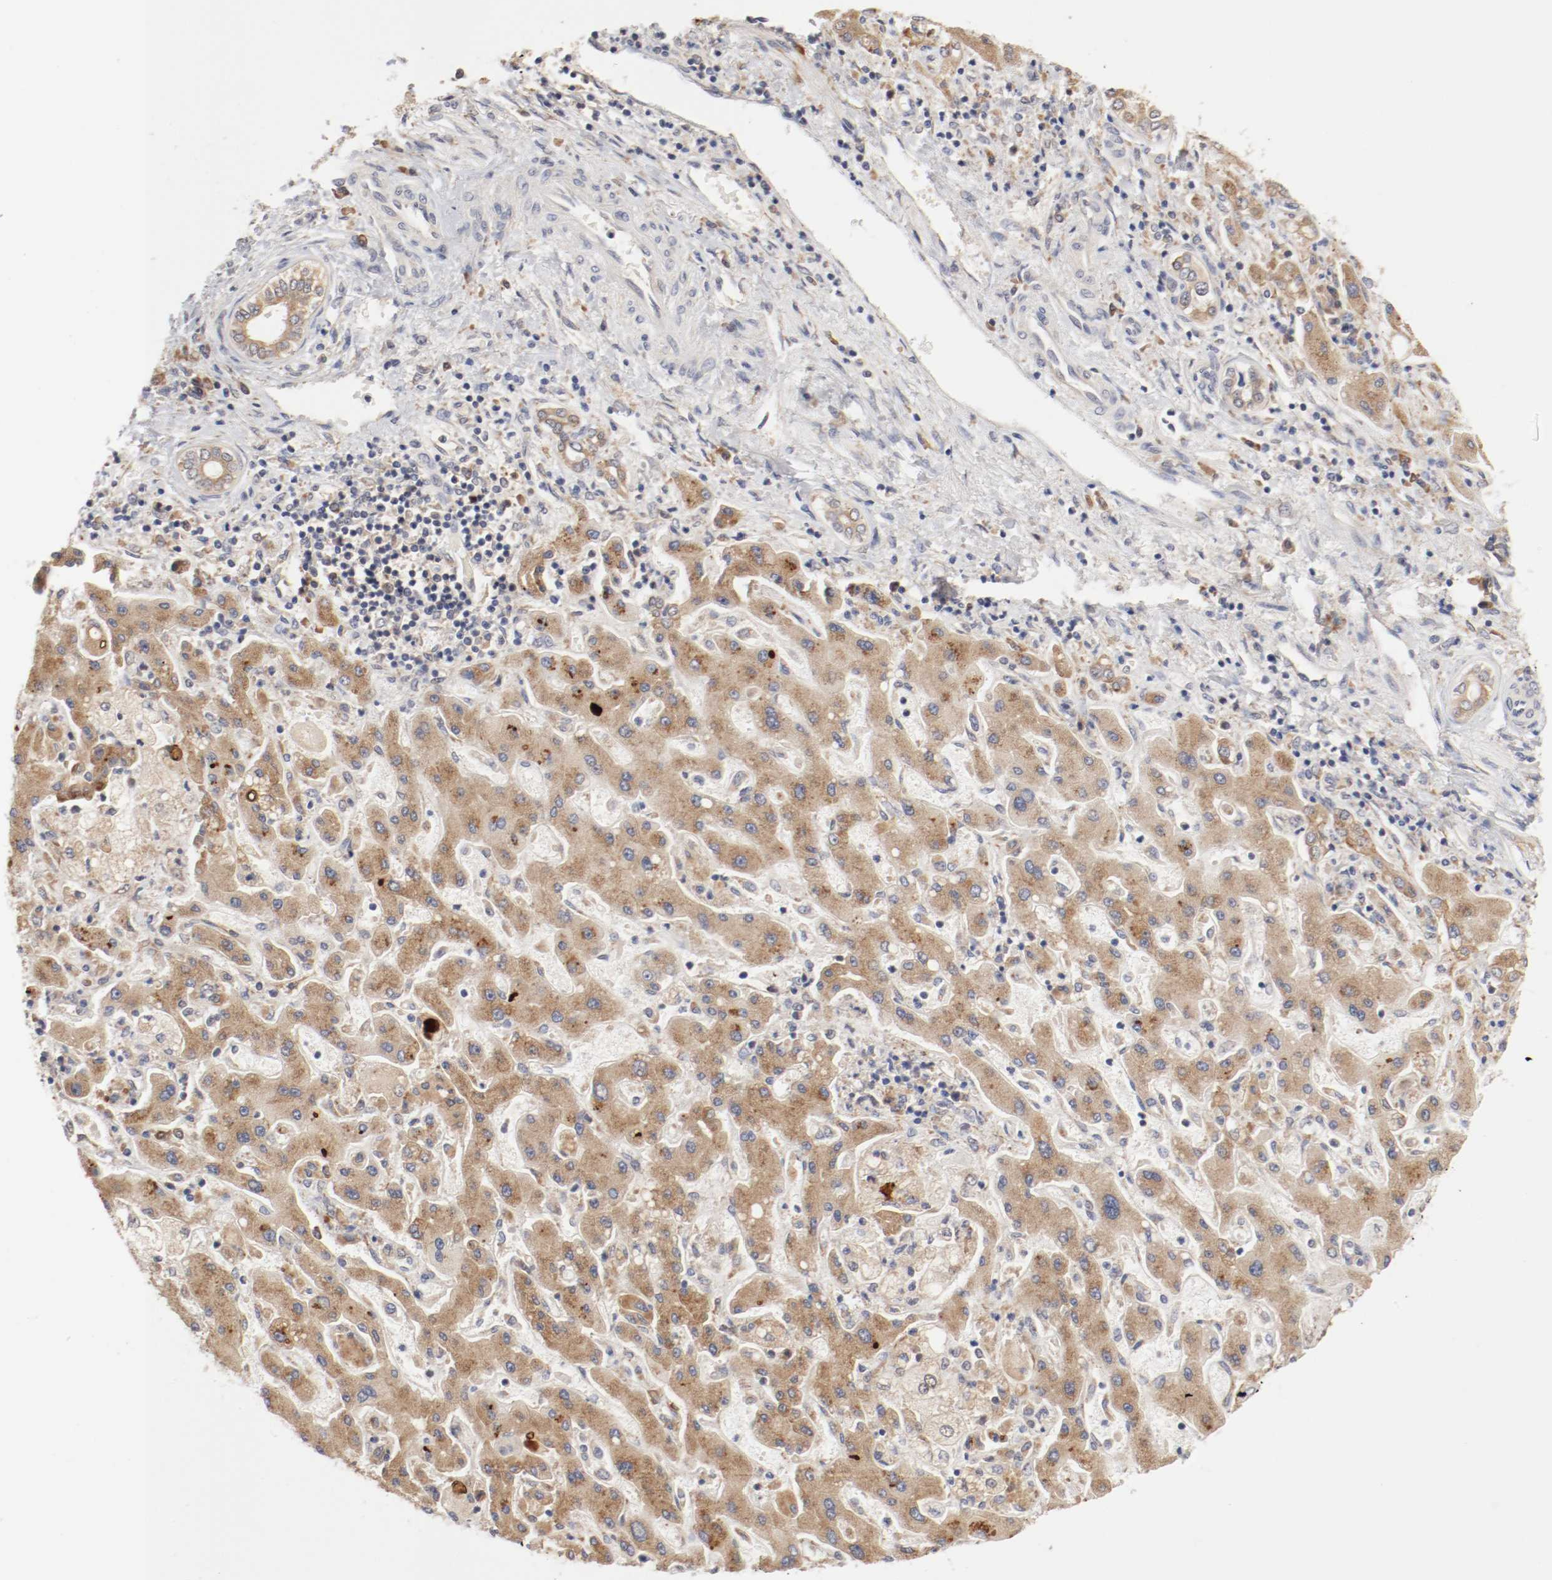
{"staining": {"intensity": "weak", "quantity": "25%-75%", "location": "cytoplasmic/membranous,nuclear"}, "tissue": "liver cancer", "cell_type": "Tumor cells", "image_type": "cancer", "snomed": [{"axis": "morphology", "description": "Cholangiocarcinoma"}, {"axis": "topography", "description": "Liver"}], "caption": "An immunohistochemistry micrograph of neoplastic tissue is shown. Protein staining in brown labels weak cytoplasmic/membranous and nuclear positivity in liver cancer (cholangiocarcinoma) within tumor cells. Using DAB (brown) and hematoxylin (blue) stains, captured at high magnification using brightfield microscopy.", "gene": "FKBP3", "patient": {"sex": "male", "age": 50}}